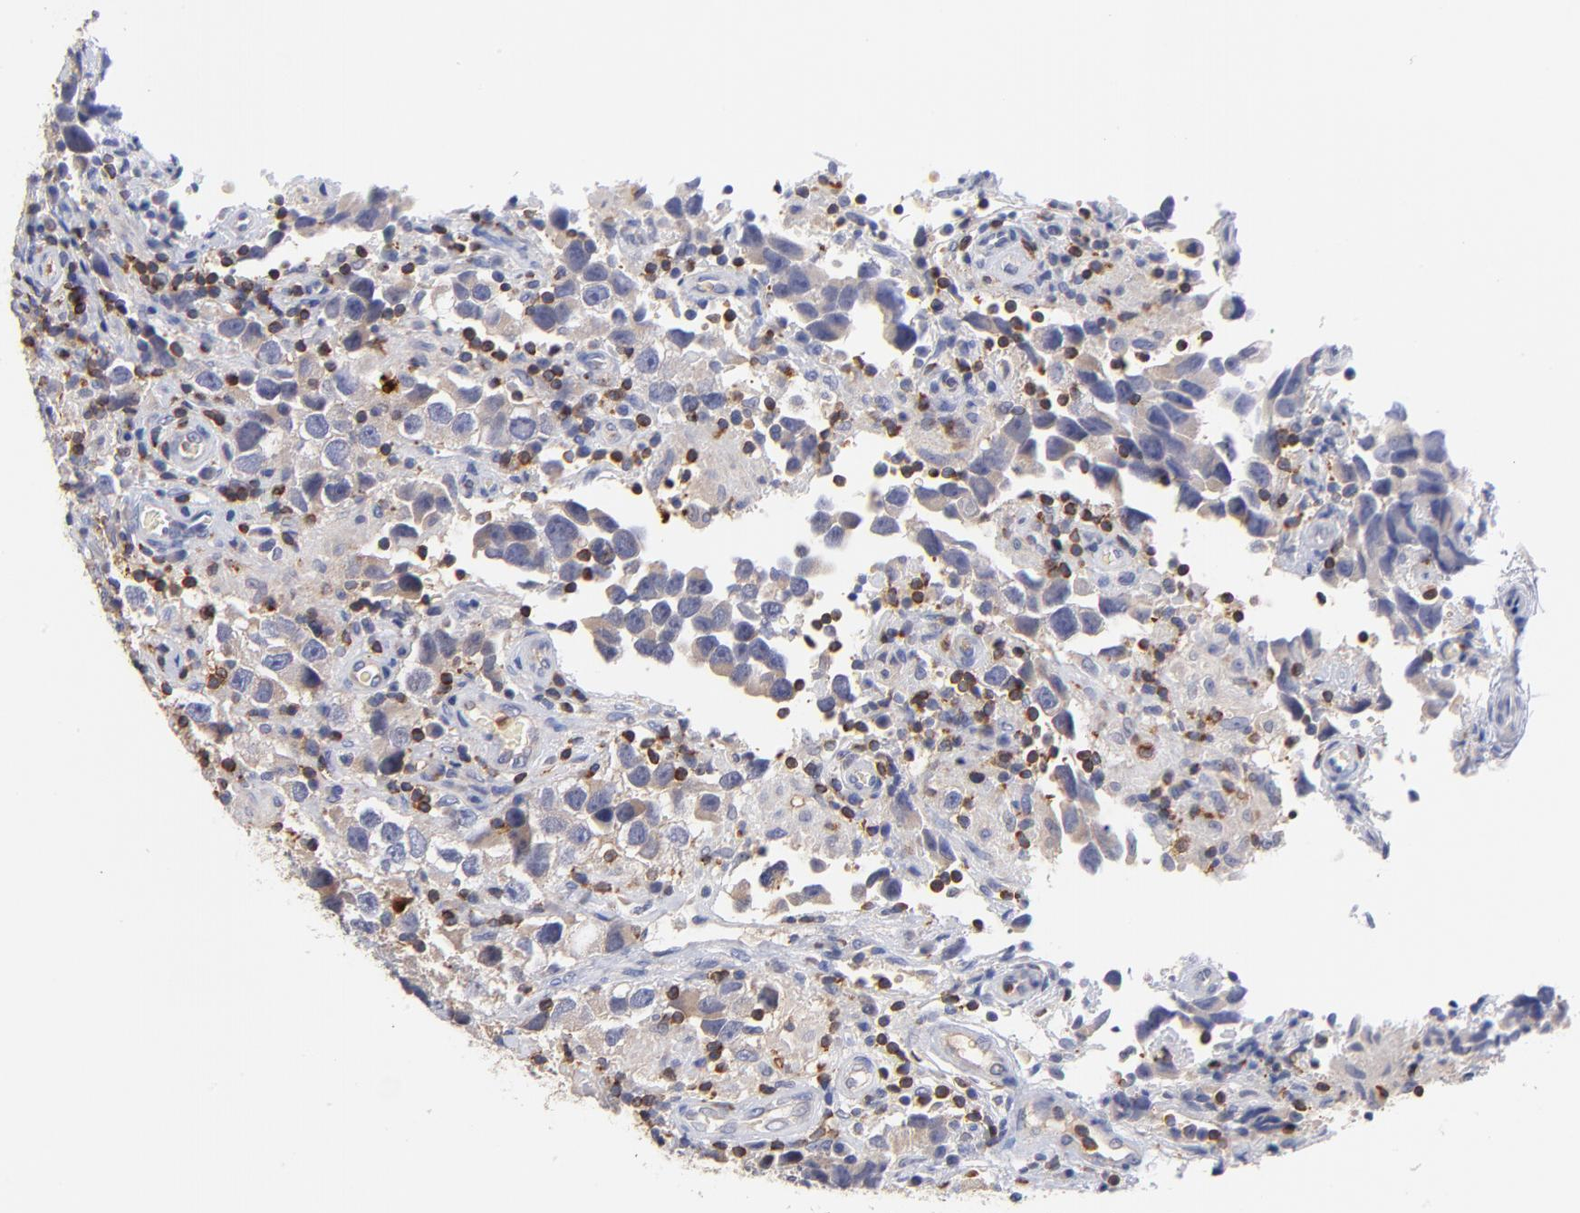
{"staining": {"intensity": "negative", "quantity": "none", "location": "none"}, "tissue": "testis cancer", "cell_type": "Tumor cells", "image_type": "cancer", "snomed": [{"axis": "morphology", "description": "Carcinoma, Embryonal, NOS"}, {"axis": "topography", "description": "Testis"}], "caption": "Immunohistochemistry (IHC) of testis embryonal carcinoma displays no staining in tumor cells.", "gene": "KREMEN2", "patient": {"sex": "male", "age": 21}}